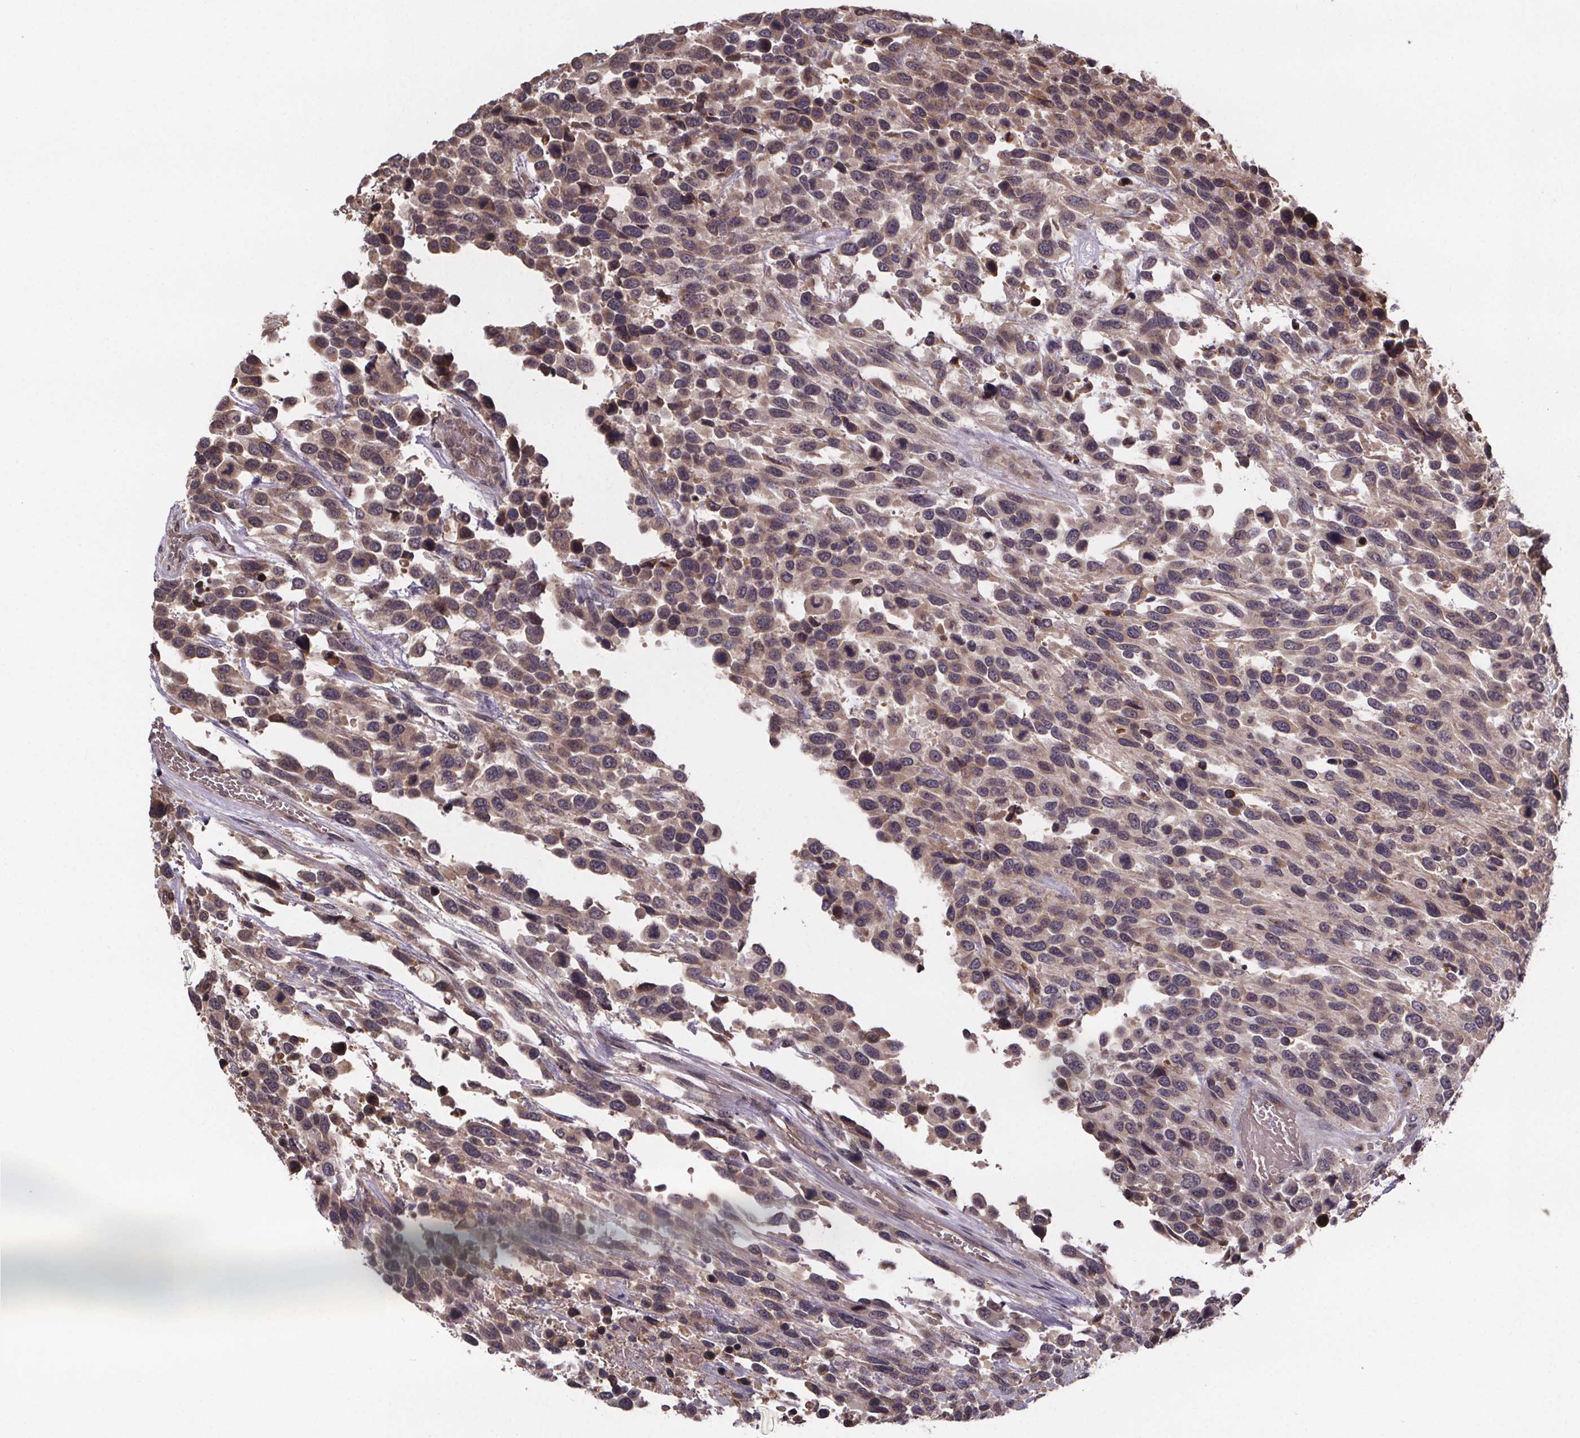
{"staining": {"intensity": "weak", "quantity": ">75%", "location": "cytoplasmic/membranous"}, "tissue": "urothelial cancer", "cell_type": "Tumor cells", "image_type": "cancer", "snomed": [{"axis": "morphology", "description": "Urothelial carcinoma, High grade"}, {"axis": "topography", "description": "Urinary bladder"}], "caption": "Brown immunohistochemical staining in human high-grade urothelial carcinoma demonstrates weak cytoplasmic/membranous expression in approximately >75% of tumor cells.", "gene": "SAT1", "patient": {"sex": "female", "age": 70}}